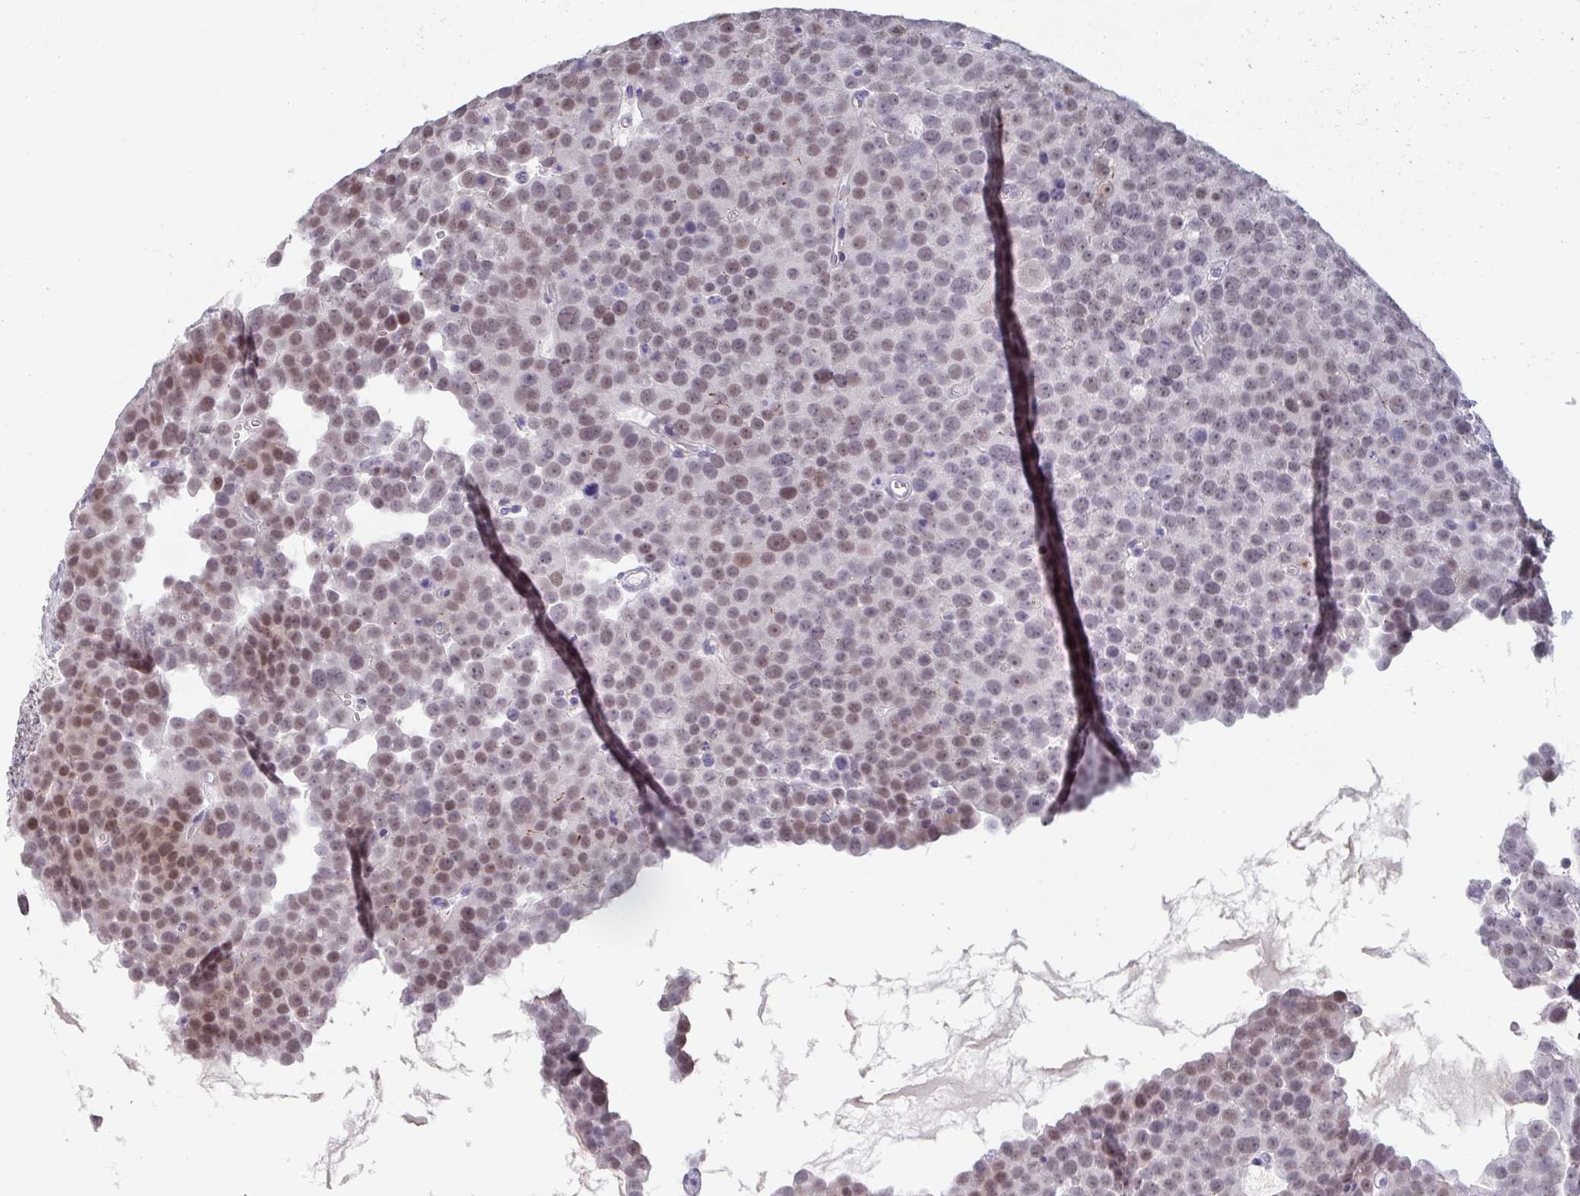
{"staining": {"intensity": "weak", "quantity": "25%-75%", "location": "nuclear"}, "tissue": "testis cancer", "cell_type": "Tumor cells", "image_type": "cancer", "snomed": [{"axis": "morphology", "description": "Seminoma, NOS"}, {"axis": "topography", "description": "Testis"}], "caption": "Weak nuclear protein staining is identified in approximately 25%-75% of tumor cells in testis cancer (seminoma).", "gene": "A1CF", "patient": {"sex": "male", "age": 71}}